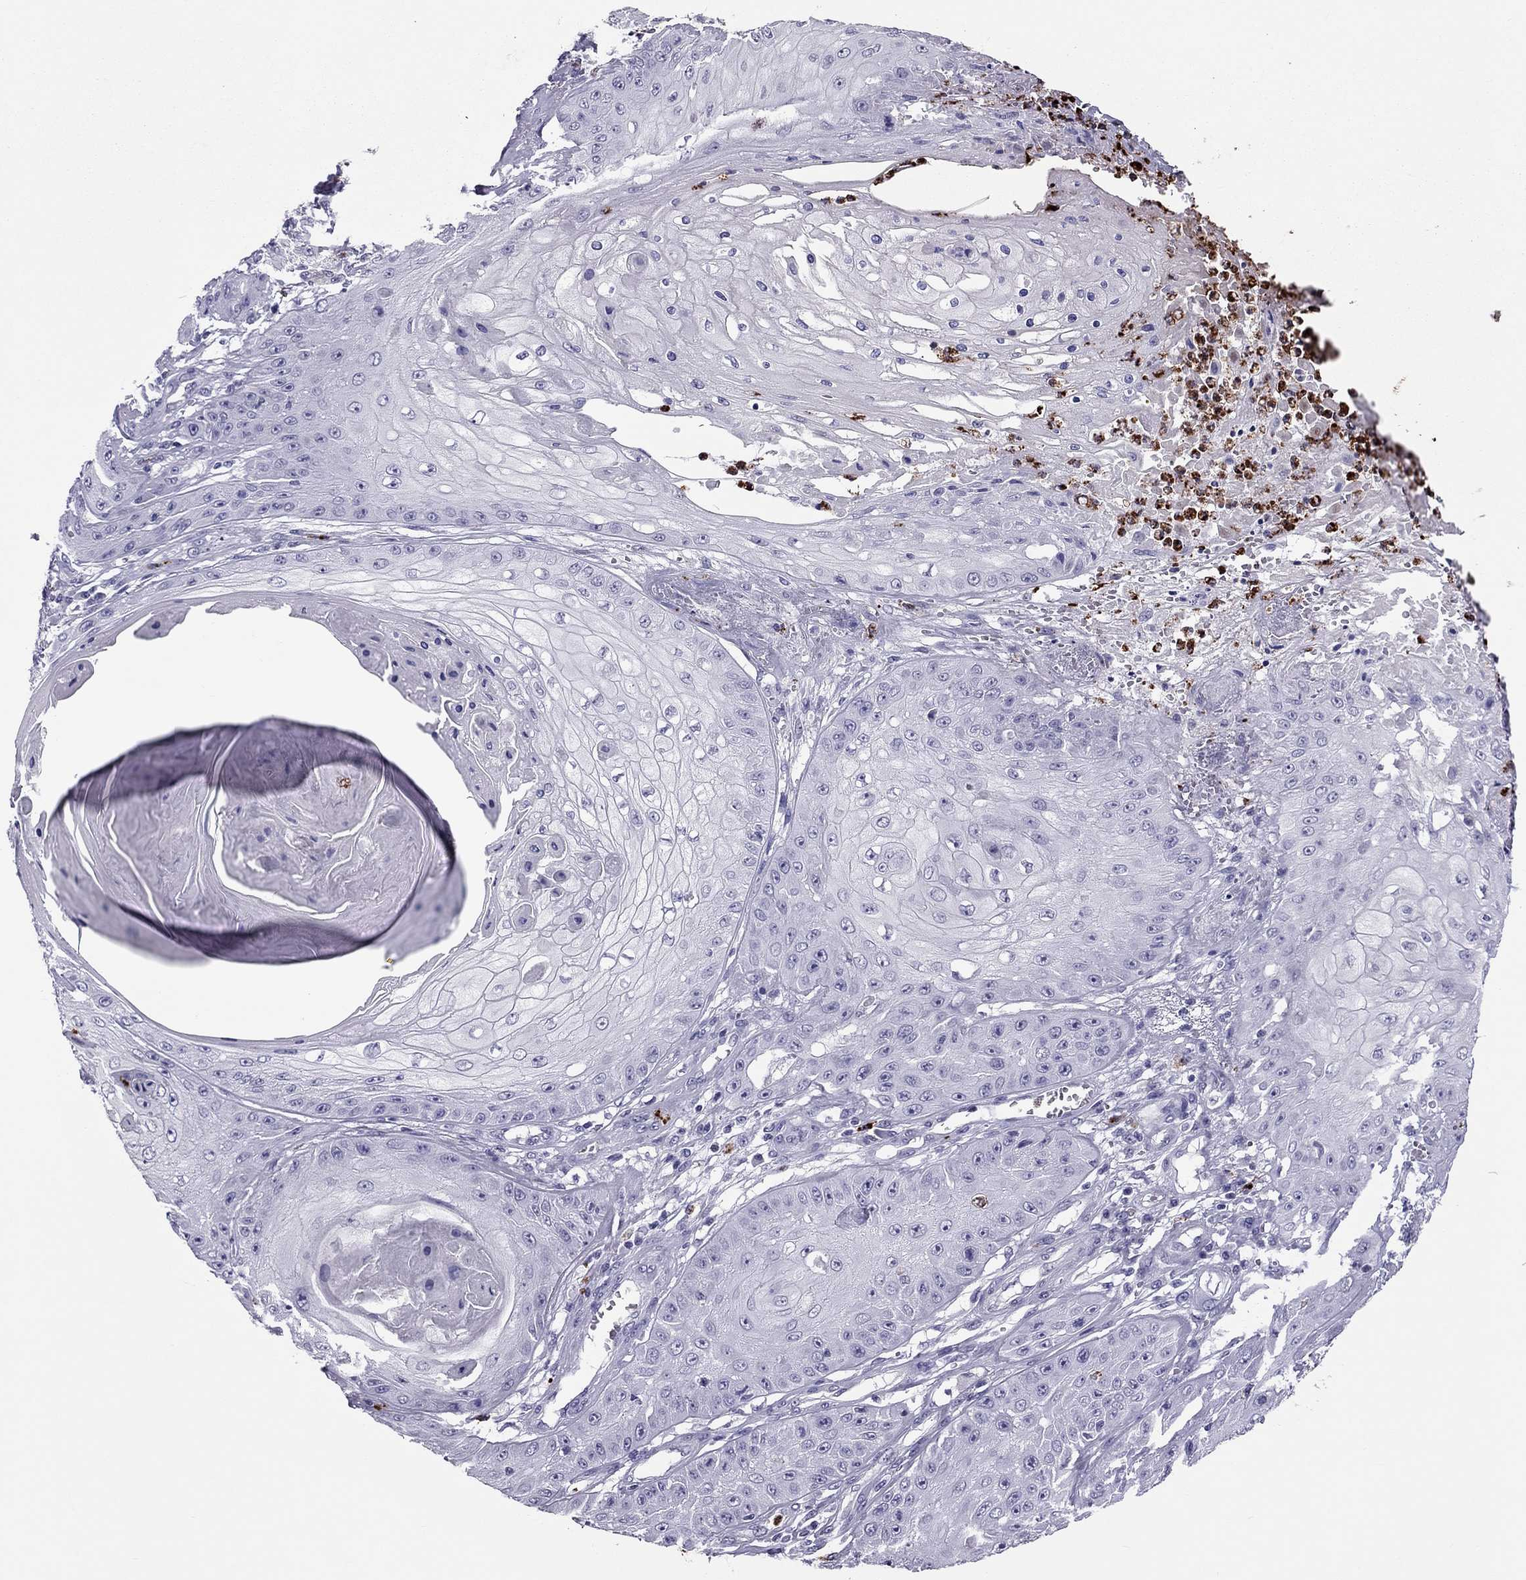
{"staining": {"intensity": "negative", "quantity": "none", "location": "none"}, "tissue": "skin cancer", "cell_type": "Tumor cells", "image_type": "cancer", "snomed": [{"axis": "morphology", "description": "Squamous cell carcinoma, NOS"}, {"axis": "topography", "description": "Skin"}], "caption": "Immunohistochemistry of human skin cancer shows no positivity in tumor cells.", "gene": "CCL27", "patient": {"sex": "male", "age": 70}}